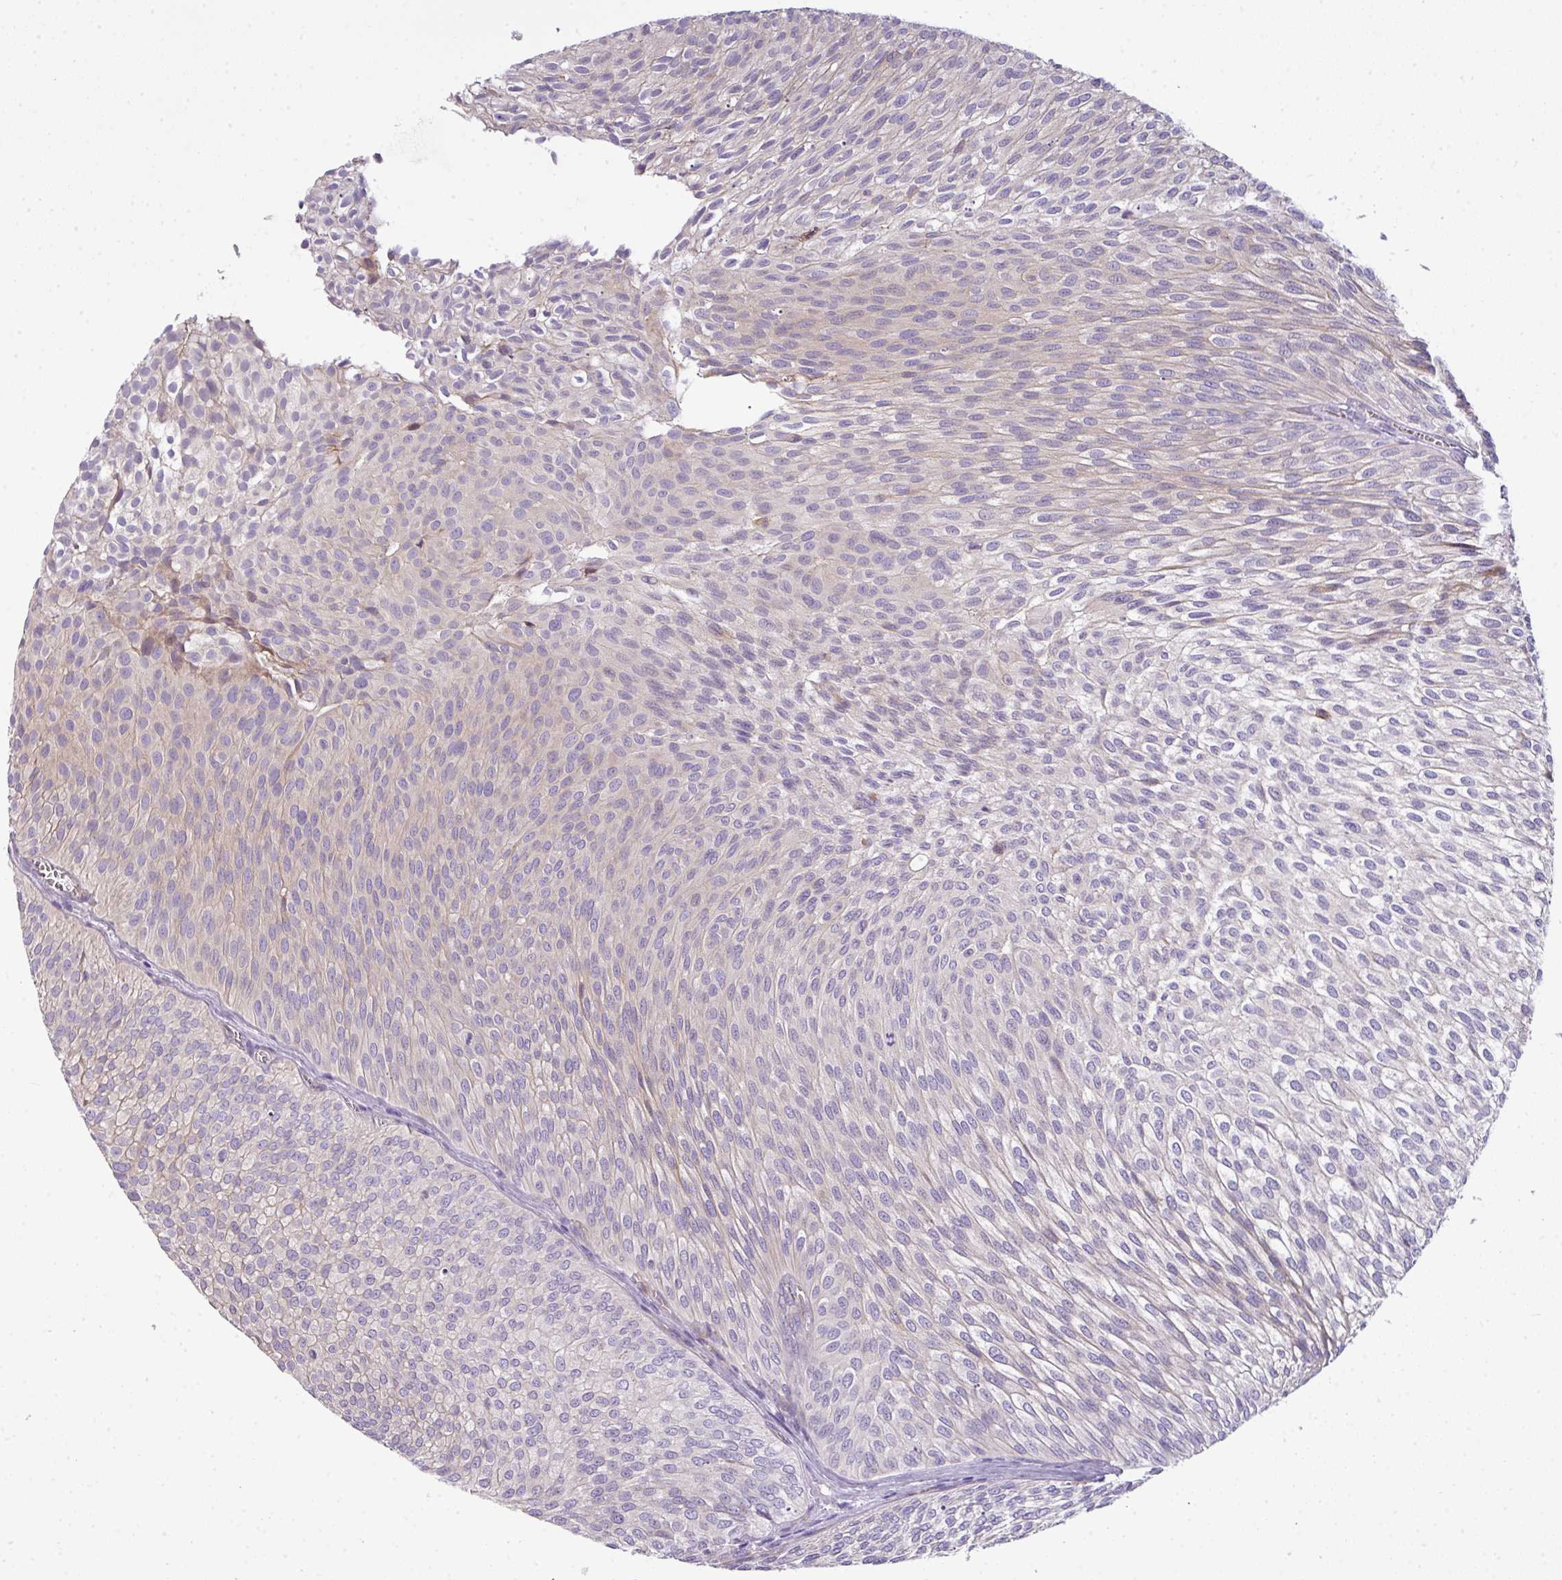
{"staining": {"intensity": "negative", "quantity": "none", "location": "none"}, "tissue": "urothelial cancer", "cell_type": "Tumor cells", "image_type": "cancer", "snomed": [{"axis": "morphology", "description": "Urothelial carcinoma, Low grade"}, {"axis": "topography", "description": "Urinary bladder"}], "caption": "Immunohistochemistry (IHC) image of human urothelial carcinoma (low-grade) stained for a protein (brown), which reveals no positivity in tumor cells.", "gene": "PIK3R5", "patient": {"sex": "male", "age": 91}}